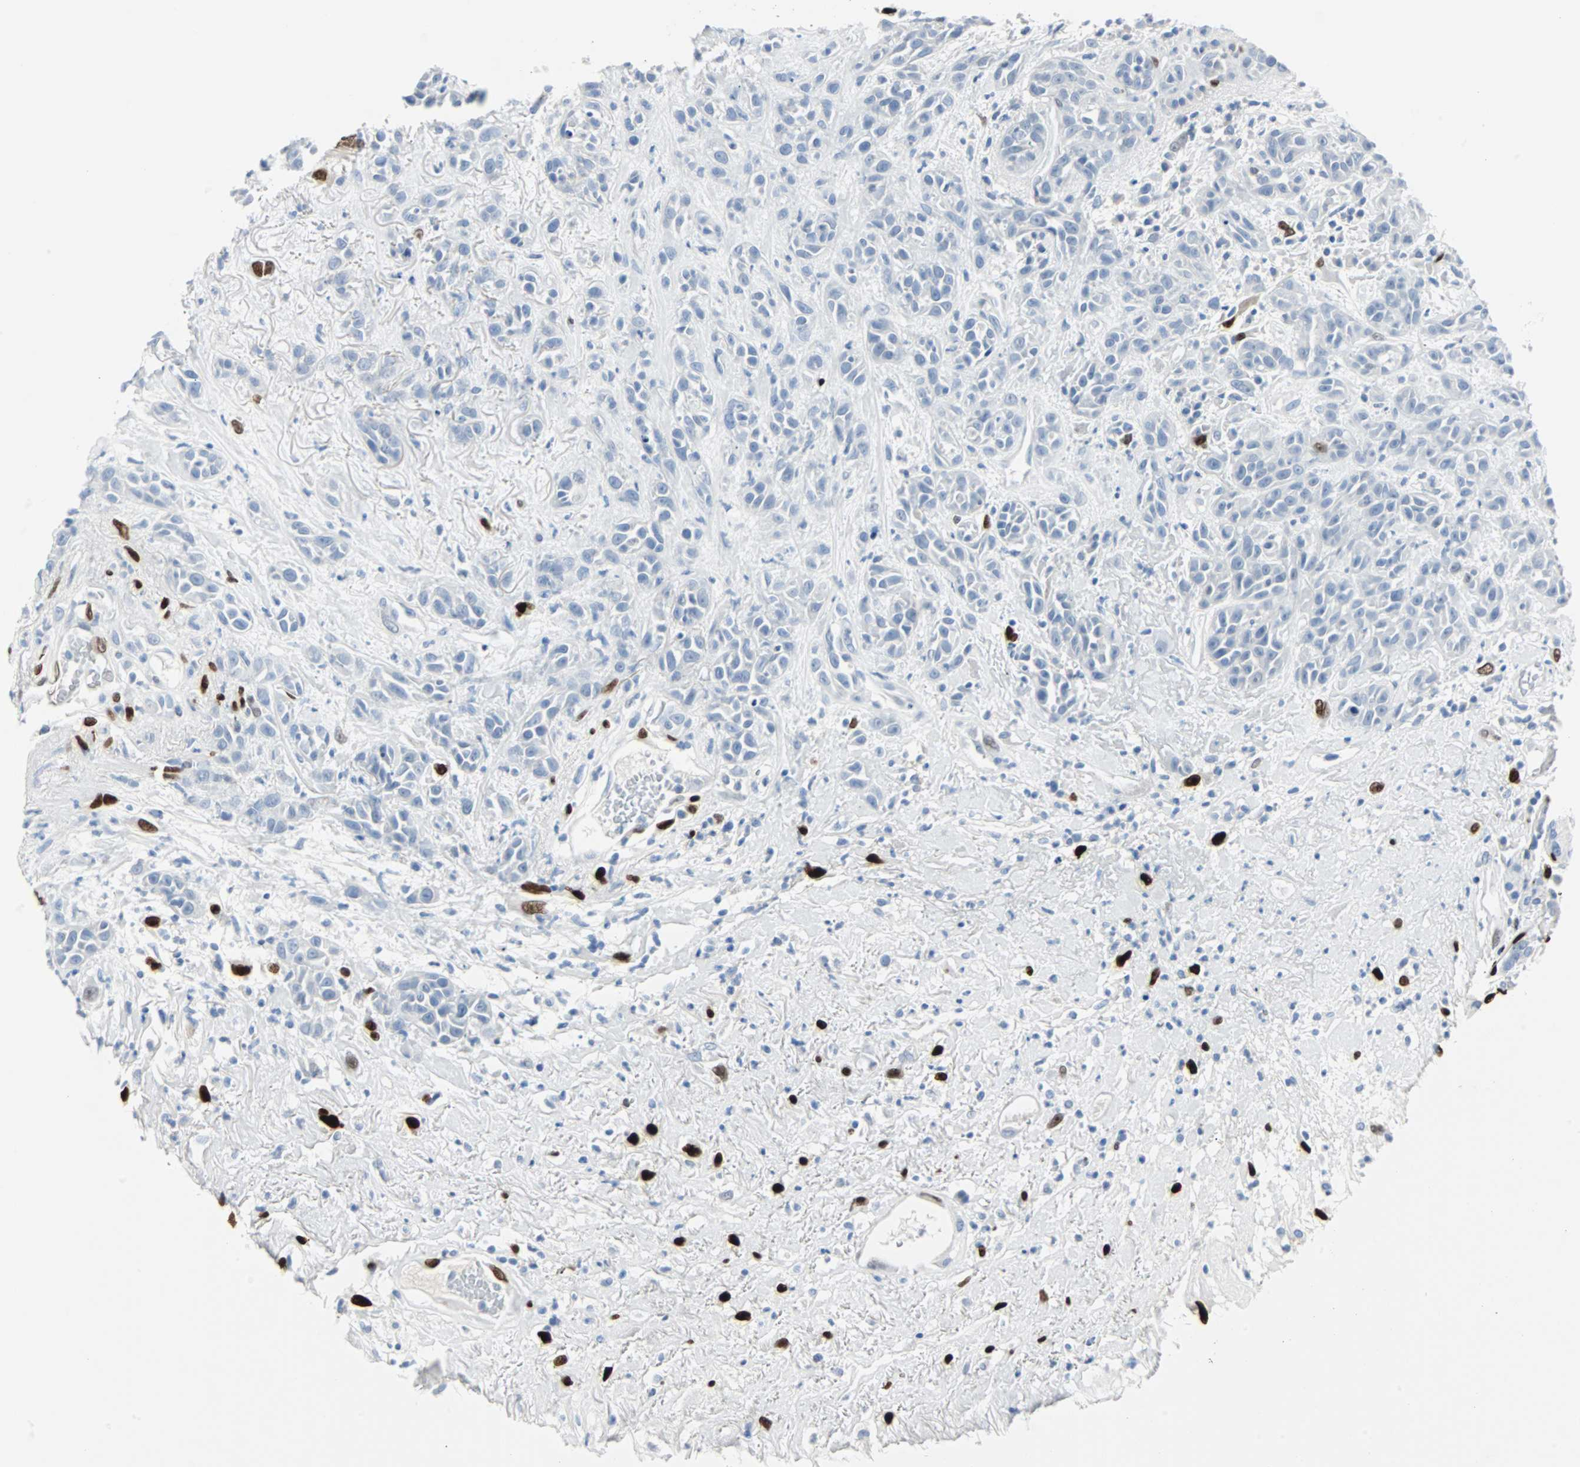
{"staining": {"intensity": "moderate", "quantity": "<25%", "location": "nuclear"}, "tissue": "head and neck cancer", "cell_type": "Tumor cells", "image_type": "cancer", "snomed": [{"axis": "morphology", "description": "Squamous cell carcinoma, NOS"}, {"axis": "topography", "description": "Head-Neck"}], "caption": "Immunohistochemistry image of human head and neck squamous cell carcinoma stained for a protein (brown), which reveals low levels of moderate nuclear staining in approximately <25% of tumor cells.", "gene": "IL33", "patient": {"sex": "male", "age": 62}}